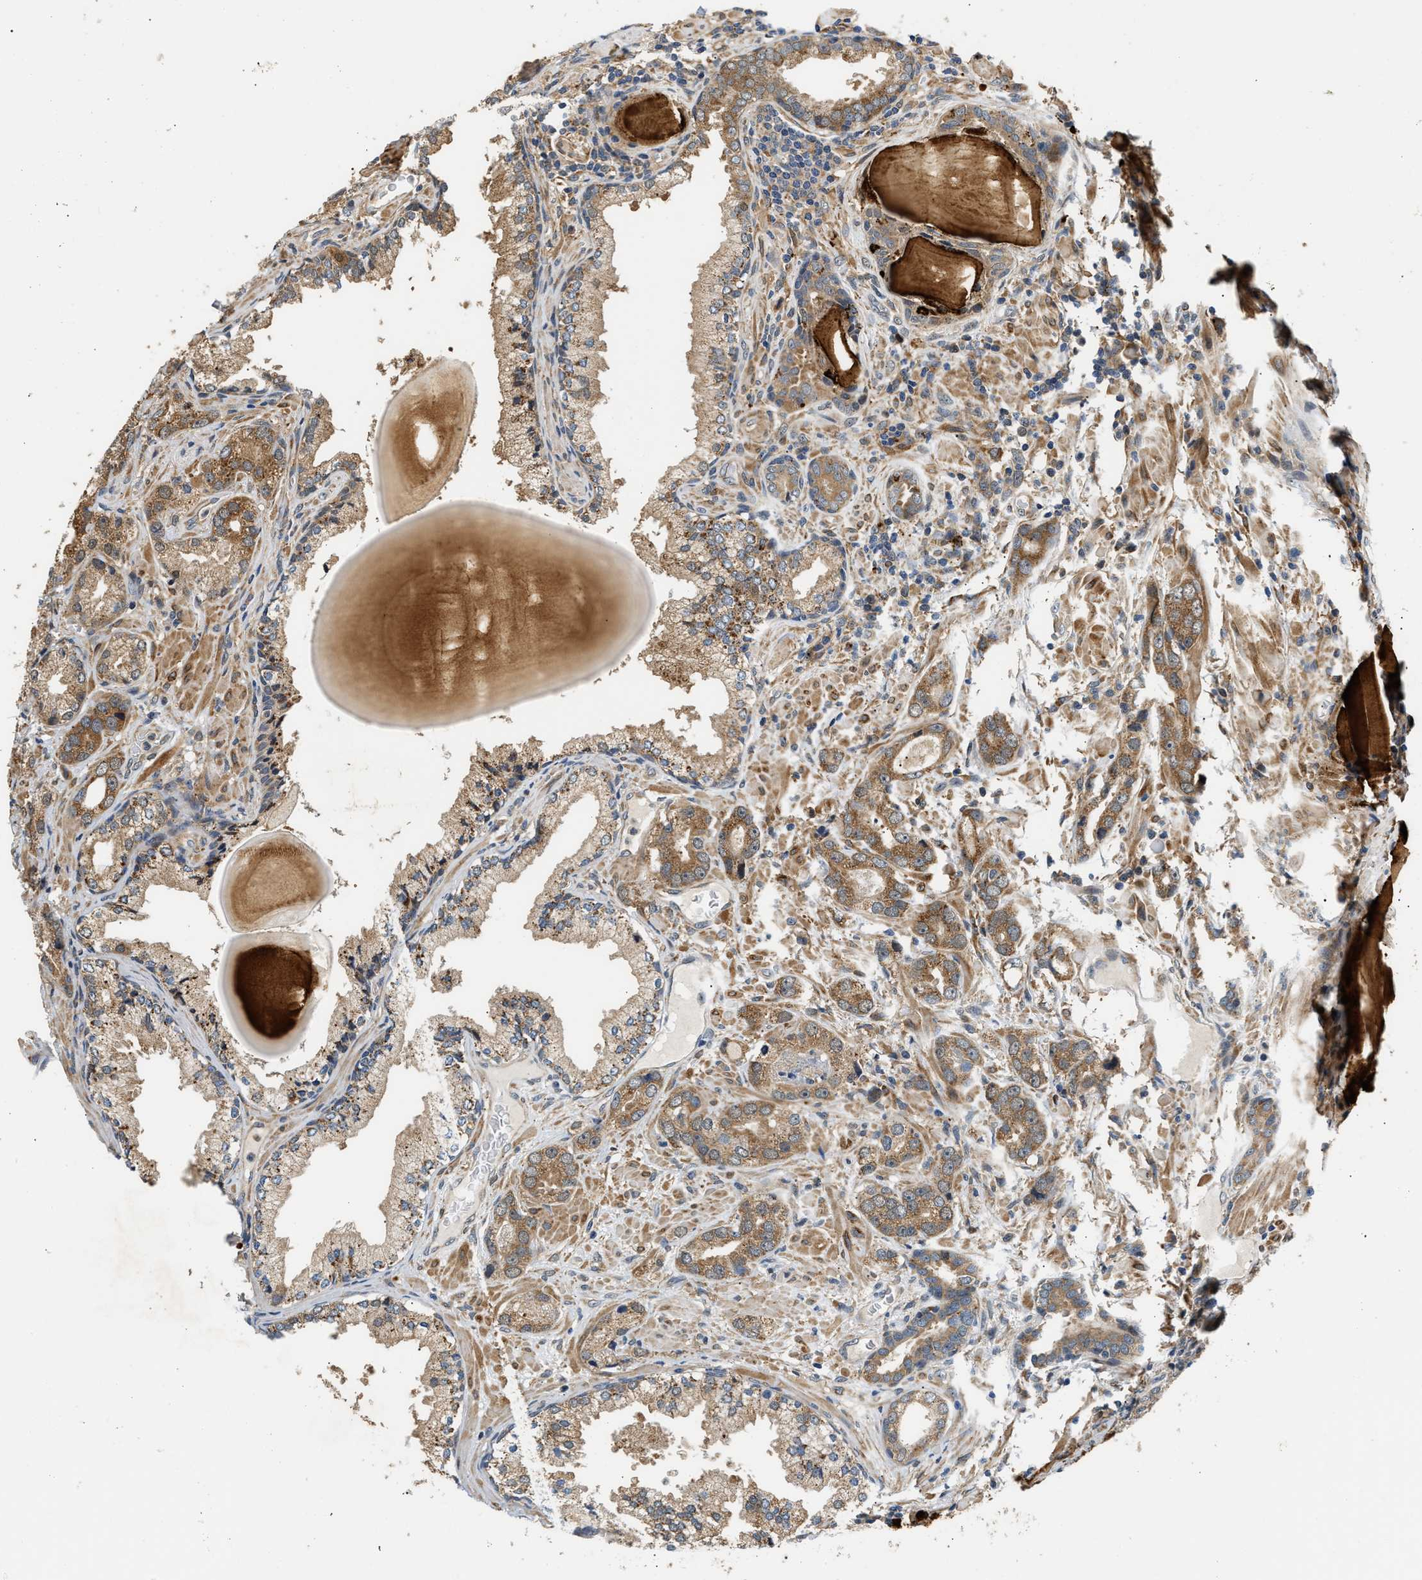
{"staining": {"intensity": "moderate", "quantity": ">75%", "location": "cytoplasmic/membranous"}, "tissue": "prostate cancer", "cell_type": "Tumor cells", "image_type": "cancer", "snomed": [{"axis": "morphology", "description": "Adenocarcinoma, High grade"}, {"axis": "topography", "description": "Prostate"}], "caption": "Adenocarcinoma (high-grade) (prostate) stained with a protein marker shows moderate staining in tumor cells.", "gene": "LARP6", "patient": {"sex": "male", "age": 63}}